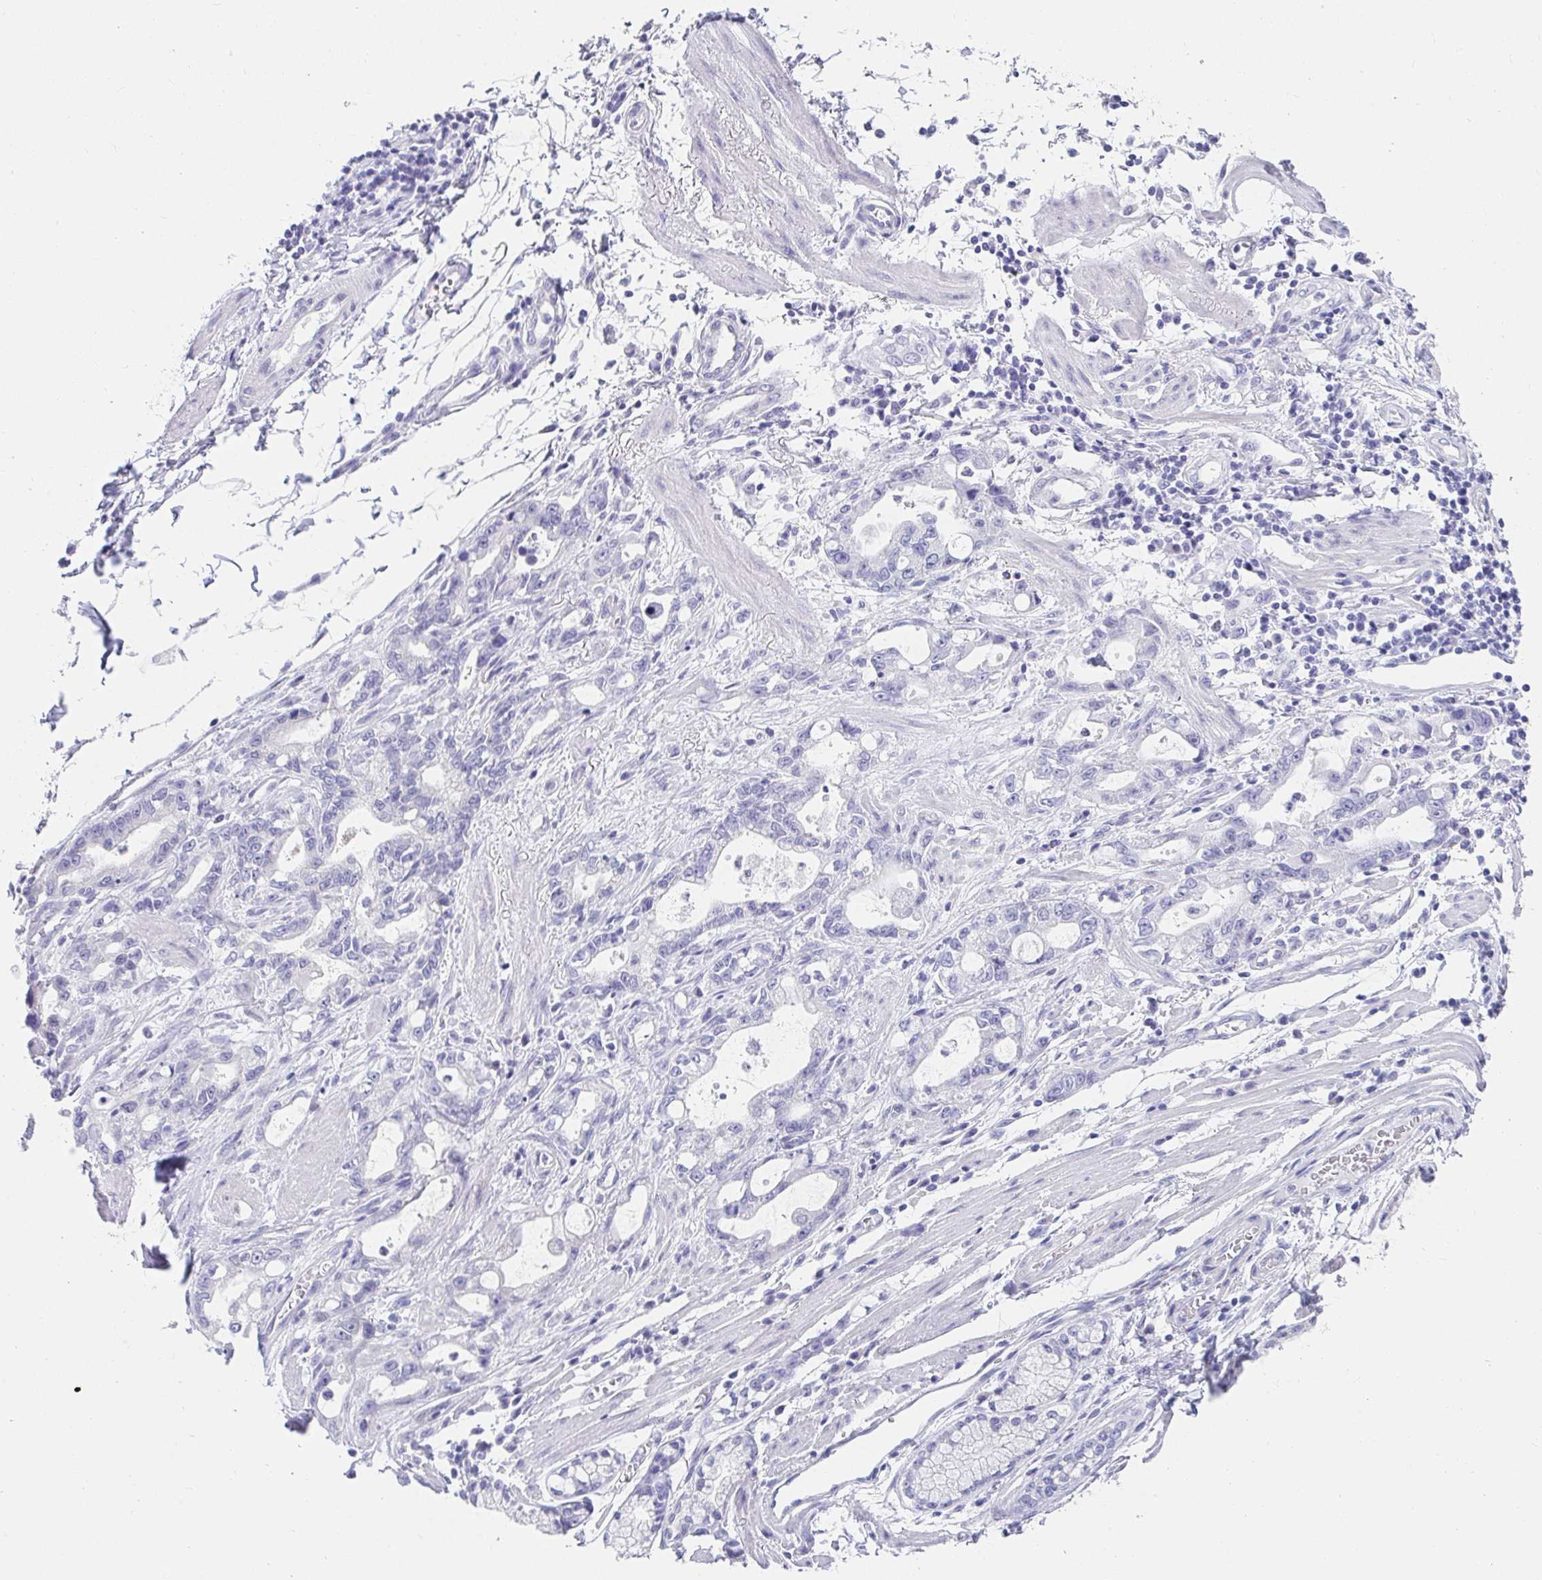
{"staining": {"intensity": "negative", "quantity": "none", "location": "none"}, "tissue": "stomach cancer", "cell_type": "Tumor cells", "image_type": "cancer", "snomed": [{"axis": "morphology", "description": "Adenocarcinoma, NOS"}, {"axis": "topography", "description": "Stomach"}], "caption": "Immunohistochemistry micrograph of neoplastic tissue: stomach cancer (adenocarcinoma) stained with DAB (3,3'-diaminobenzidine) exhibits no significant protein expression in tumor cells.", "gene": "VGLL1", "patient": {"sex": "male", "age": 55}}